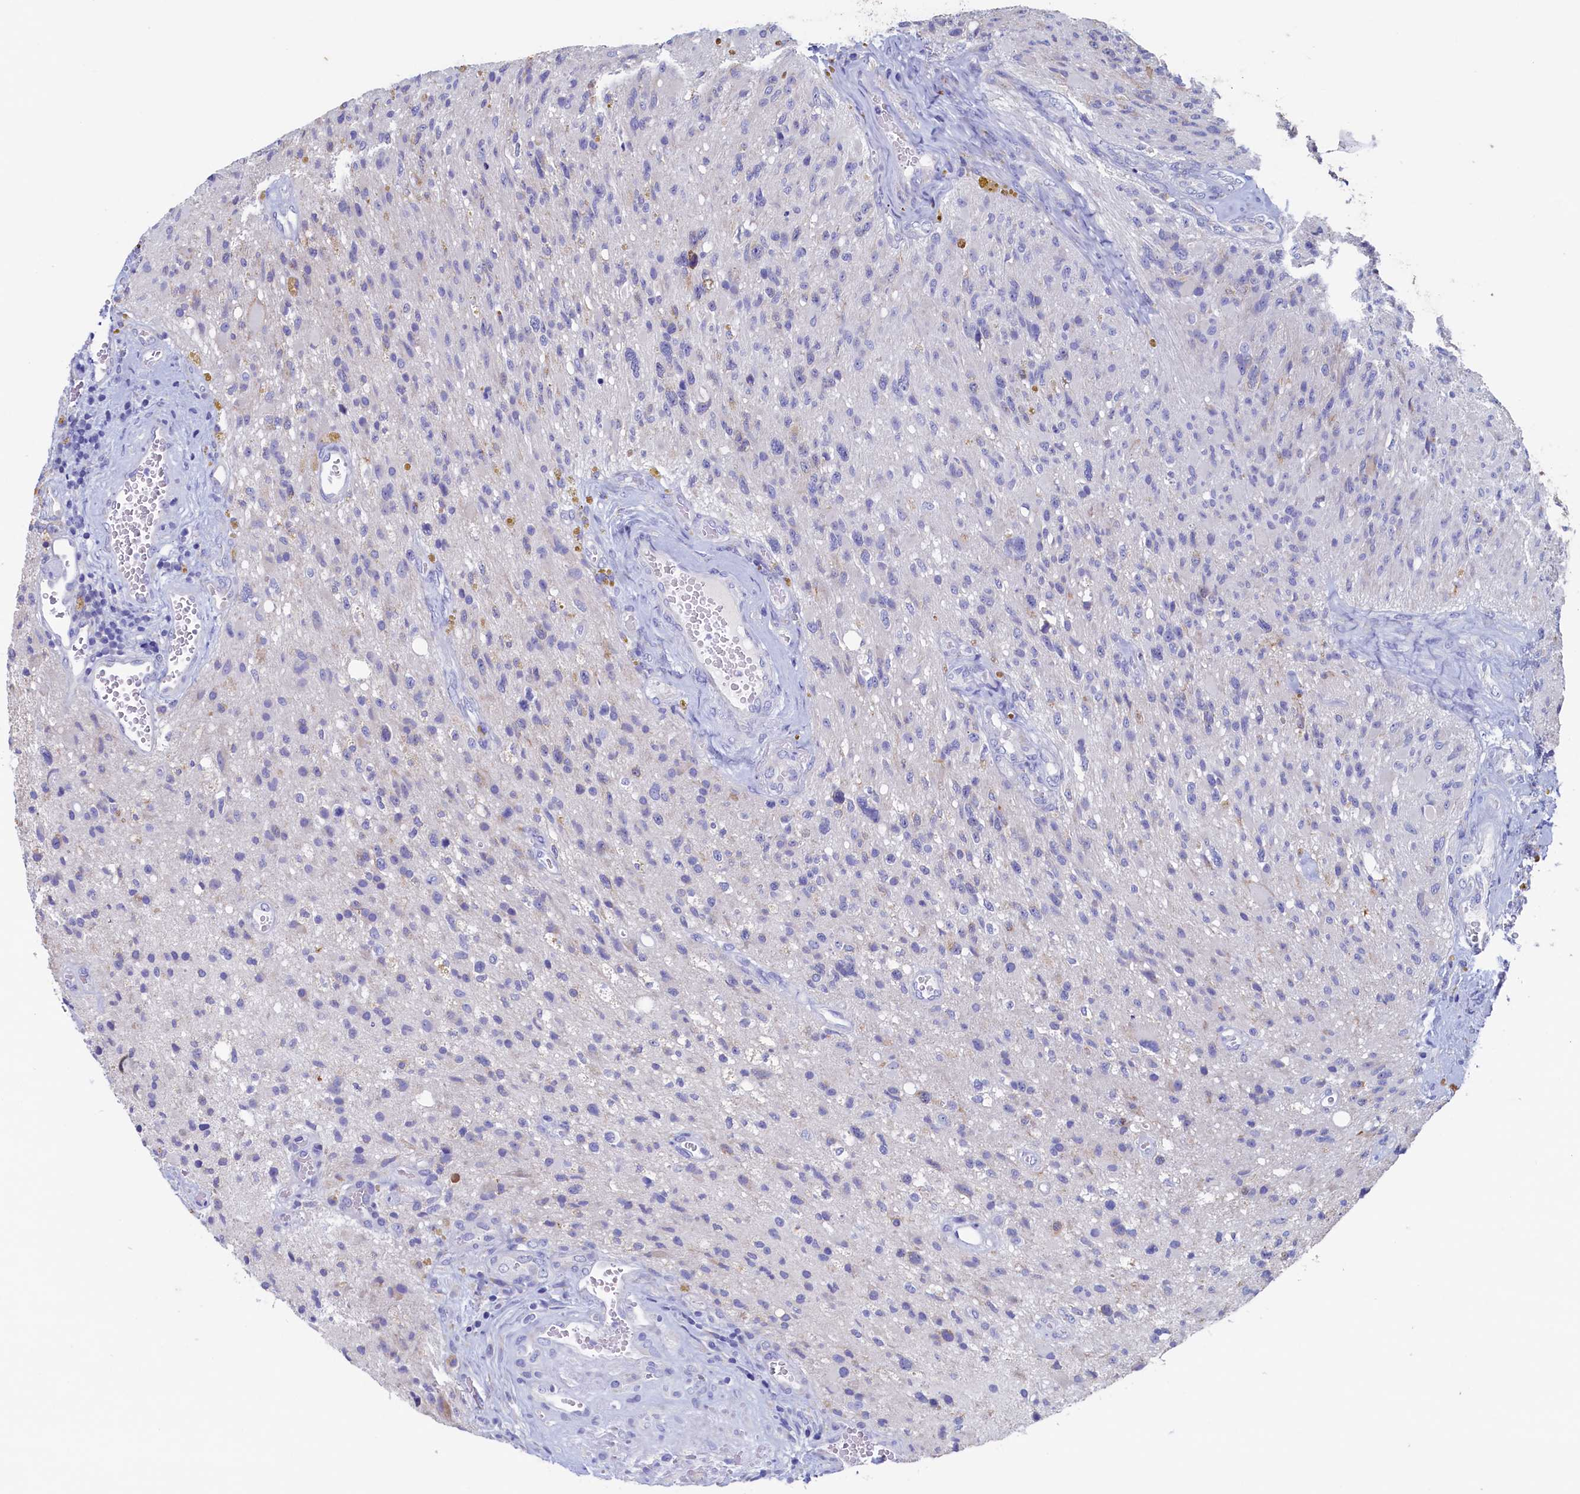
{"staining": {"intensity": "negative", "quantity": "none", "location": "none"}, "tissue": "glioma", "cell_type": "Tumor cells", "image_type": "cancer", "snomed": [{"axis": "morphology", "description": "Glioma, malignant, High grade"}, {"axis": "topography", "description": "Brain"}], "caption": "A histopathology image of glioma stained for a protein demonstrates no brown staining in tumor cells. (DAB (3,3'-diaminobenzidine) IHC with hematoxylin counter stain).", "gene": "CBLIF", "patient": {"sex": "male", "age": 69}}